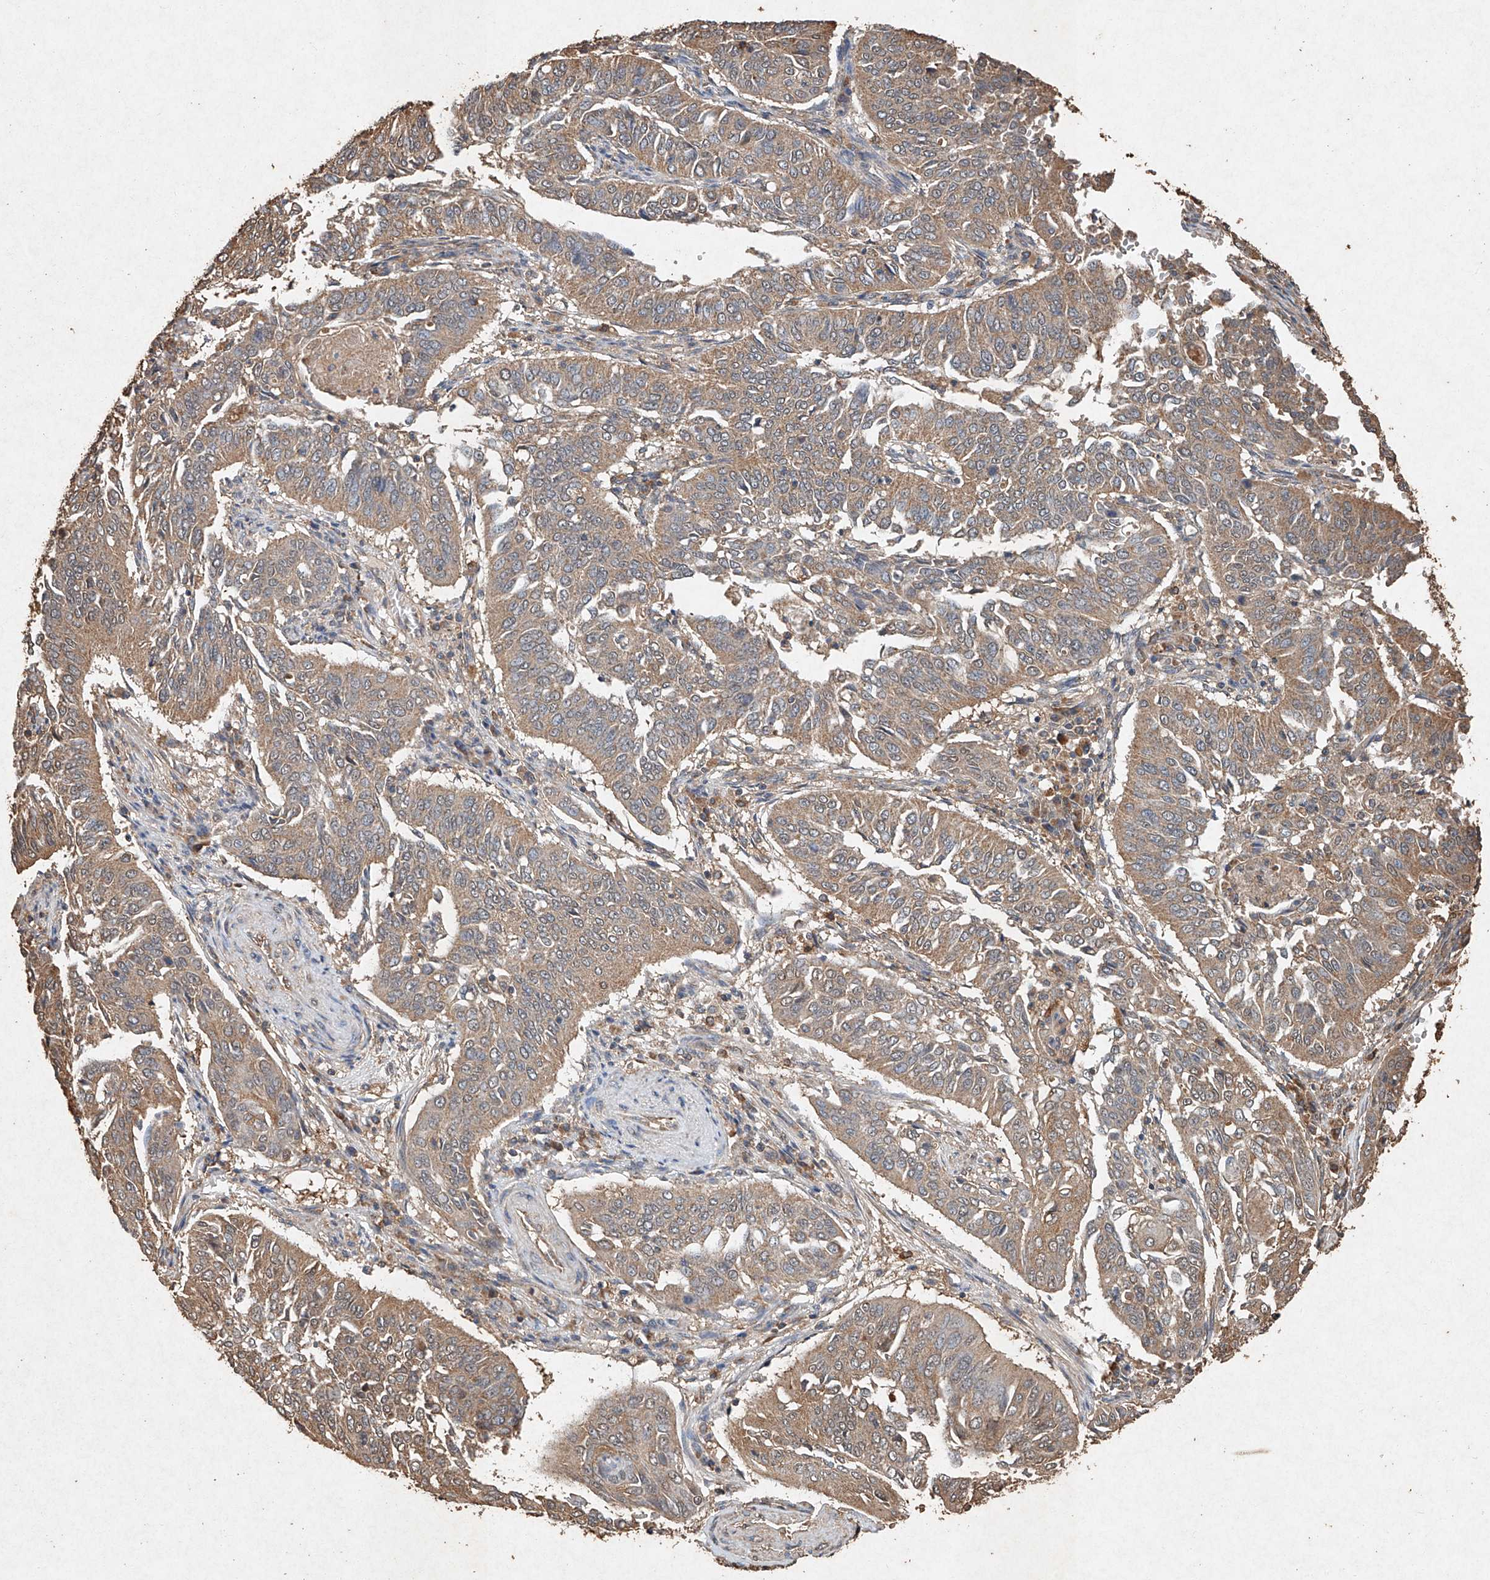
{"staining": {"intensity": "weak", "quantity": ">75%", "location": "cytoplasmic/membranous"}, "tissue": "cervical cancer", "cell_type": "Tumor cells", "image_type": "cancer", "snomed": [{"axis": "morphology", "description": "Normal tissue, NOS"}, {"axis": "morphology", "description": "Squamous cell carcinoma, NOS"}, {"axis": "topography", "description": "Cervix"}], "caption": "Protein staining of cervical squamous cell carcinoma tissue displays weak cytoplasmic/membranous expression in about >75% of tumor cells. (Stains: DAB (3,3'-diaminobenzidine) in brown, nuclei in blue, Microscopy: brightfield microscopy at high magnification).", "gene": "STK3", "patient": {"sex": "female", "age": 39}}